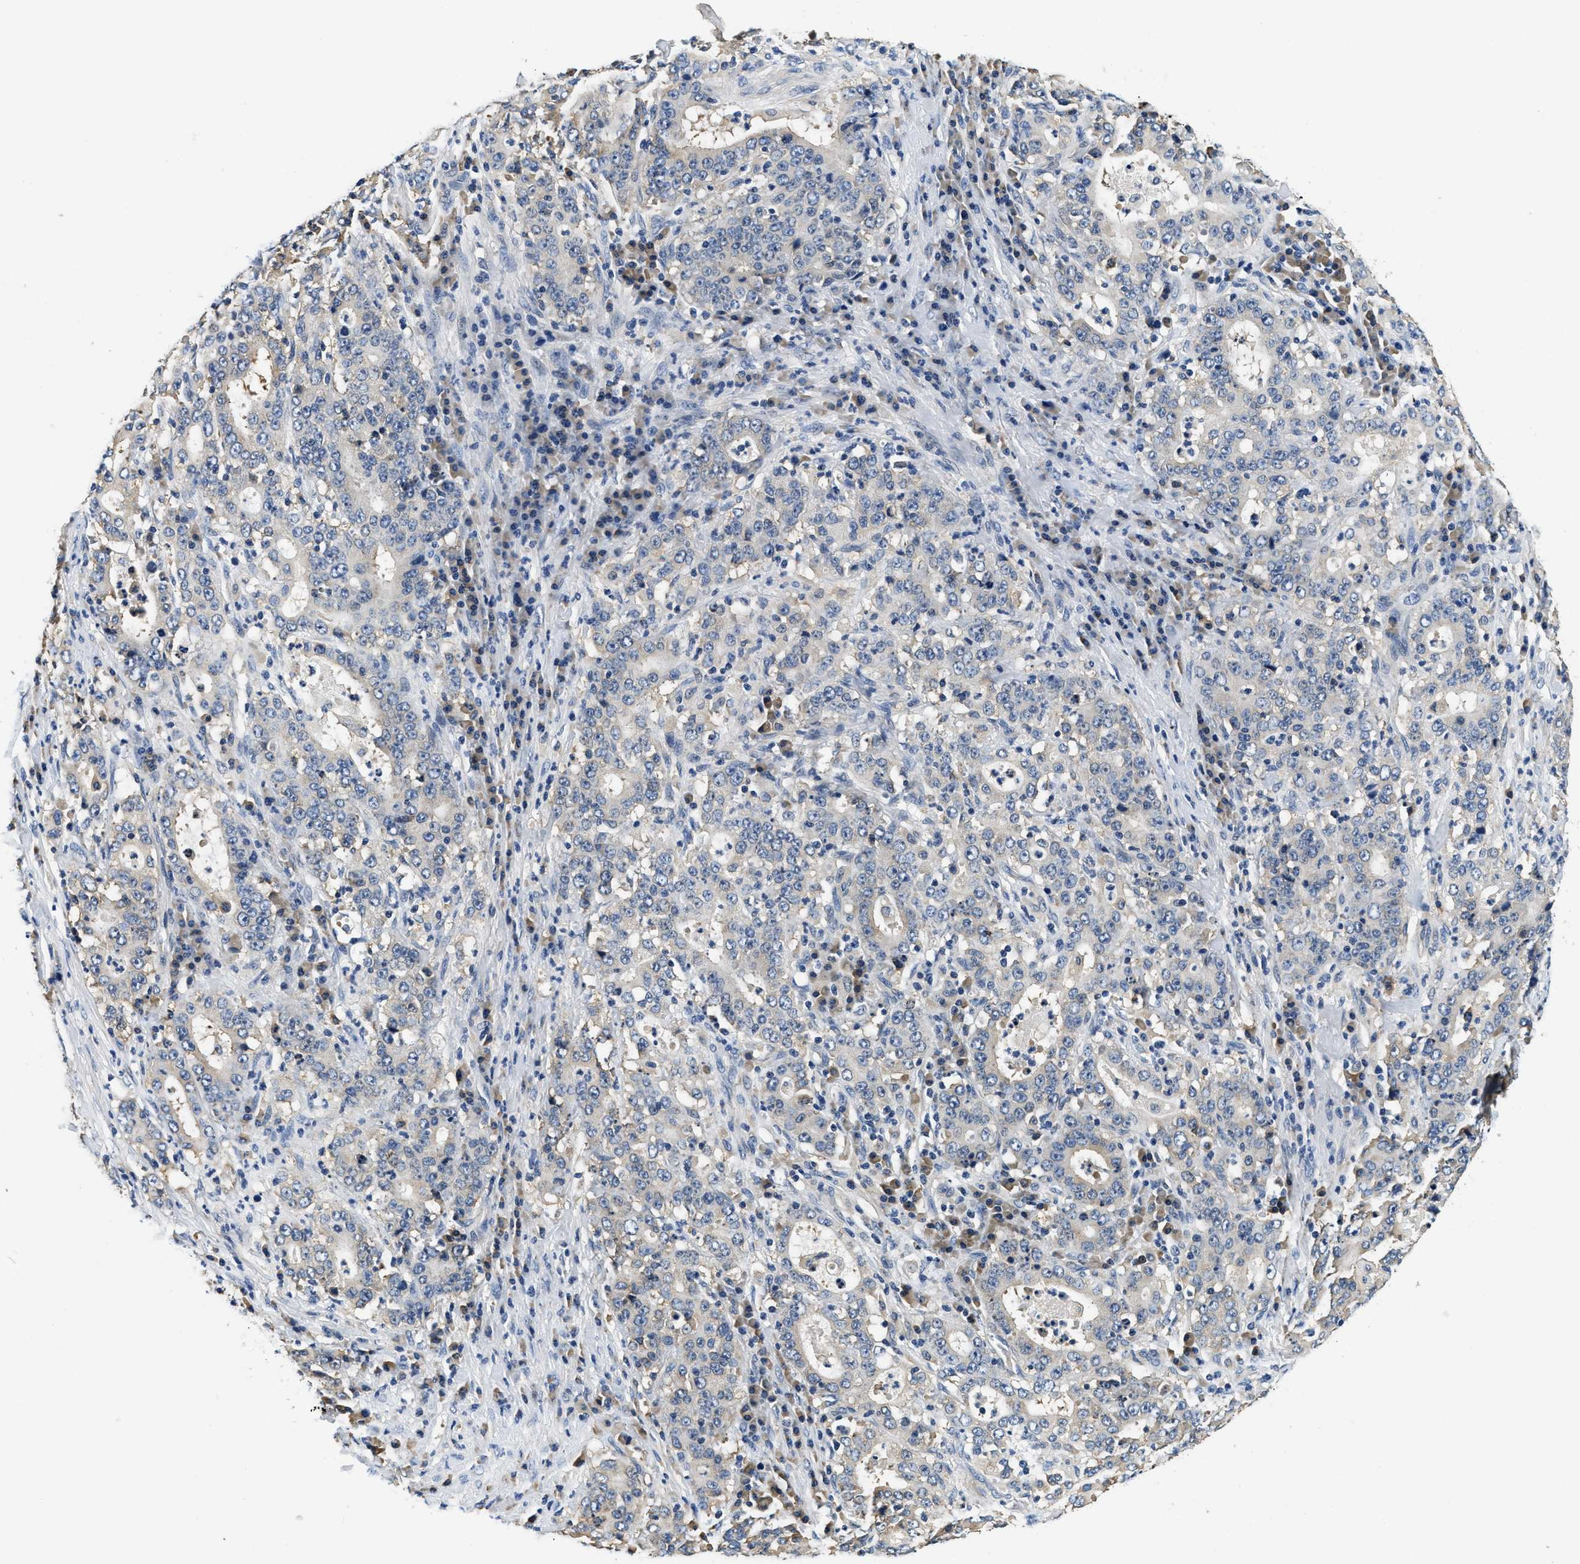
{"staining": {"intensity": "negative", "quantity": "none", "location": "none"}, "tissue": "stomach cancer", "cell_type": "Tumor cells", "image_type": "cancer", "snomed": [{"axis": "morphology", "description": "Normal tissue, NOS"}, {"axis": "morphology", "description": "Adenocarcinoma, NOS"}, {"axis": "topography", "description": "Stomach, upper"}, {"axis": "topography", "description": "Stomach"}], "caption": "Immunohistochemistry histopathology image of neoplastic tissue: stomach cancer (adenocarcinoma) stained with DAB displays no significant protein staining in tumor cells.", "gene": "ALDH3A2", "patient": {"sex": "male", "age": 59}}